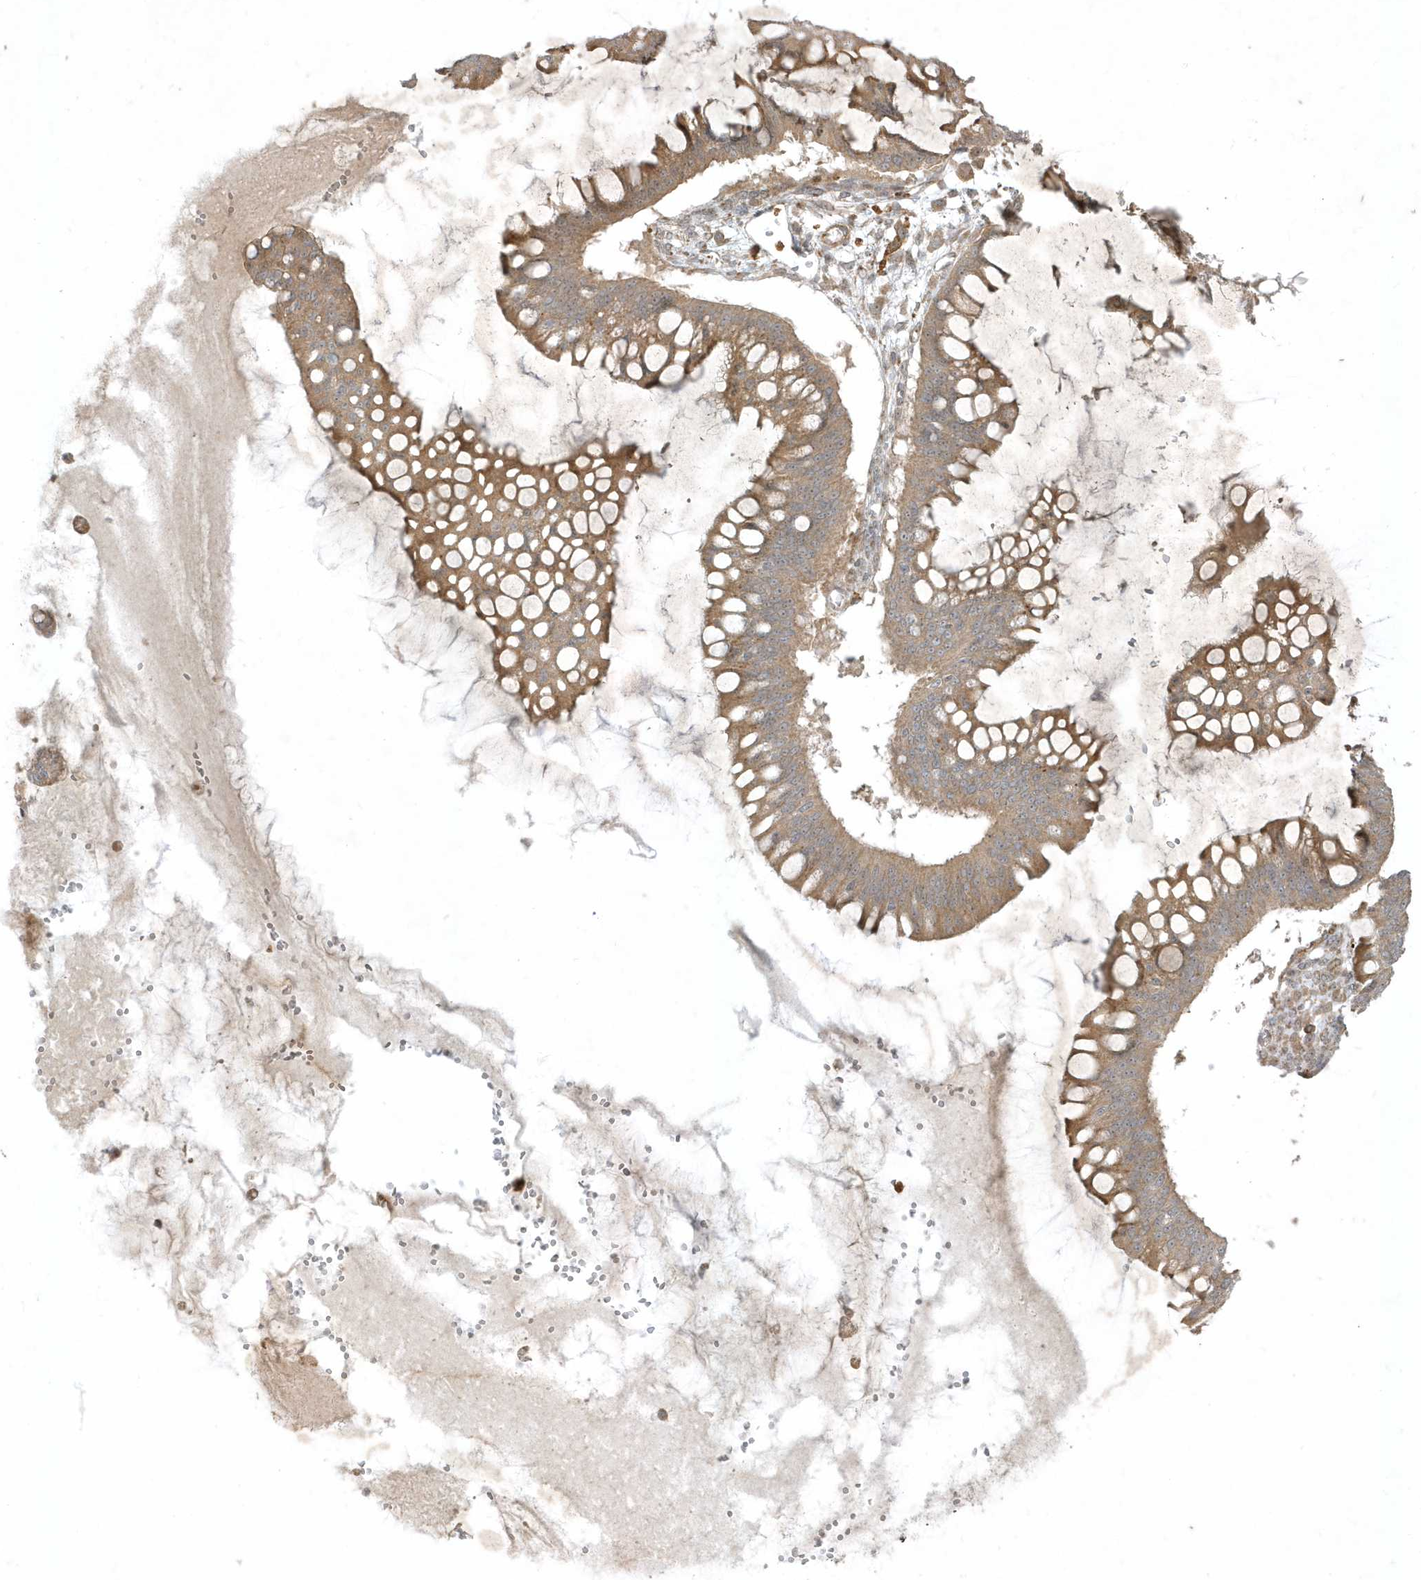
{"staining": {"intensity": "moderate", "quantity": ">75%", "location": "cytoplasmic/membranous"}, "tissue": "ovarian cancer", "cell_type": "Tumor cells", "image_type": "cancer", "snomed": [{"axis": "morphology", "description": "Cystadenocarcinoma, mucinous, NOS"}, {"axis": "topography", "description": "Ovary"}], "caption": "Protein expression analysis of ovarian mucinous cystadenocarcinoma exhibits moderate cytoplasmic/membranous staining in approximately >75% of tumor cells.", "gene": "IFT57", "patient": {"sex": "female", "age": 73}}